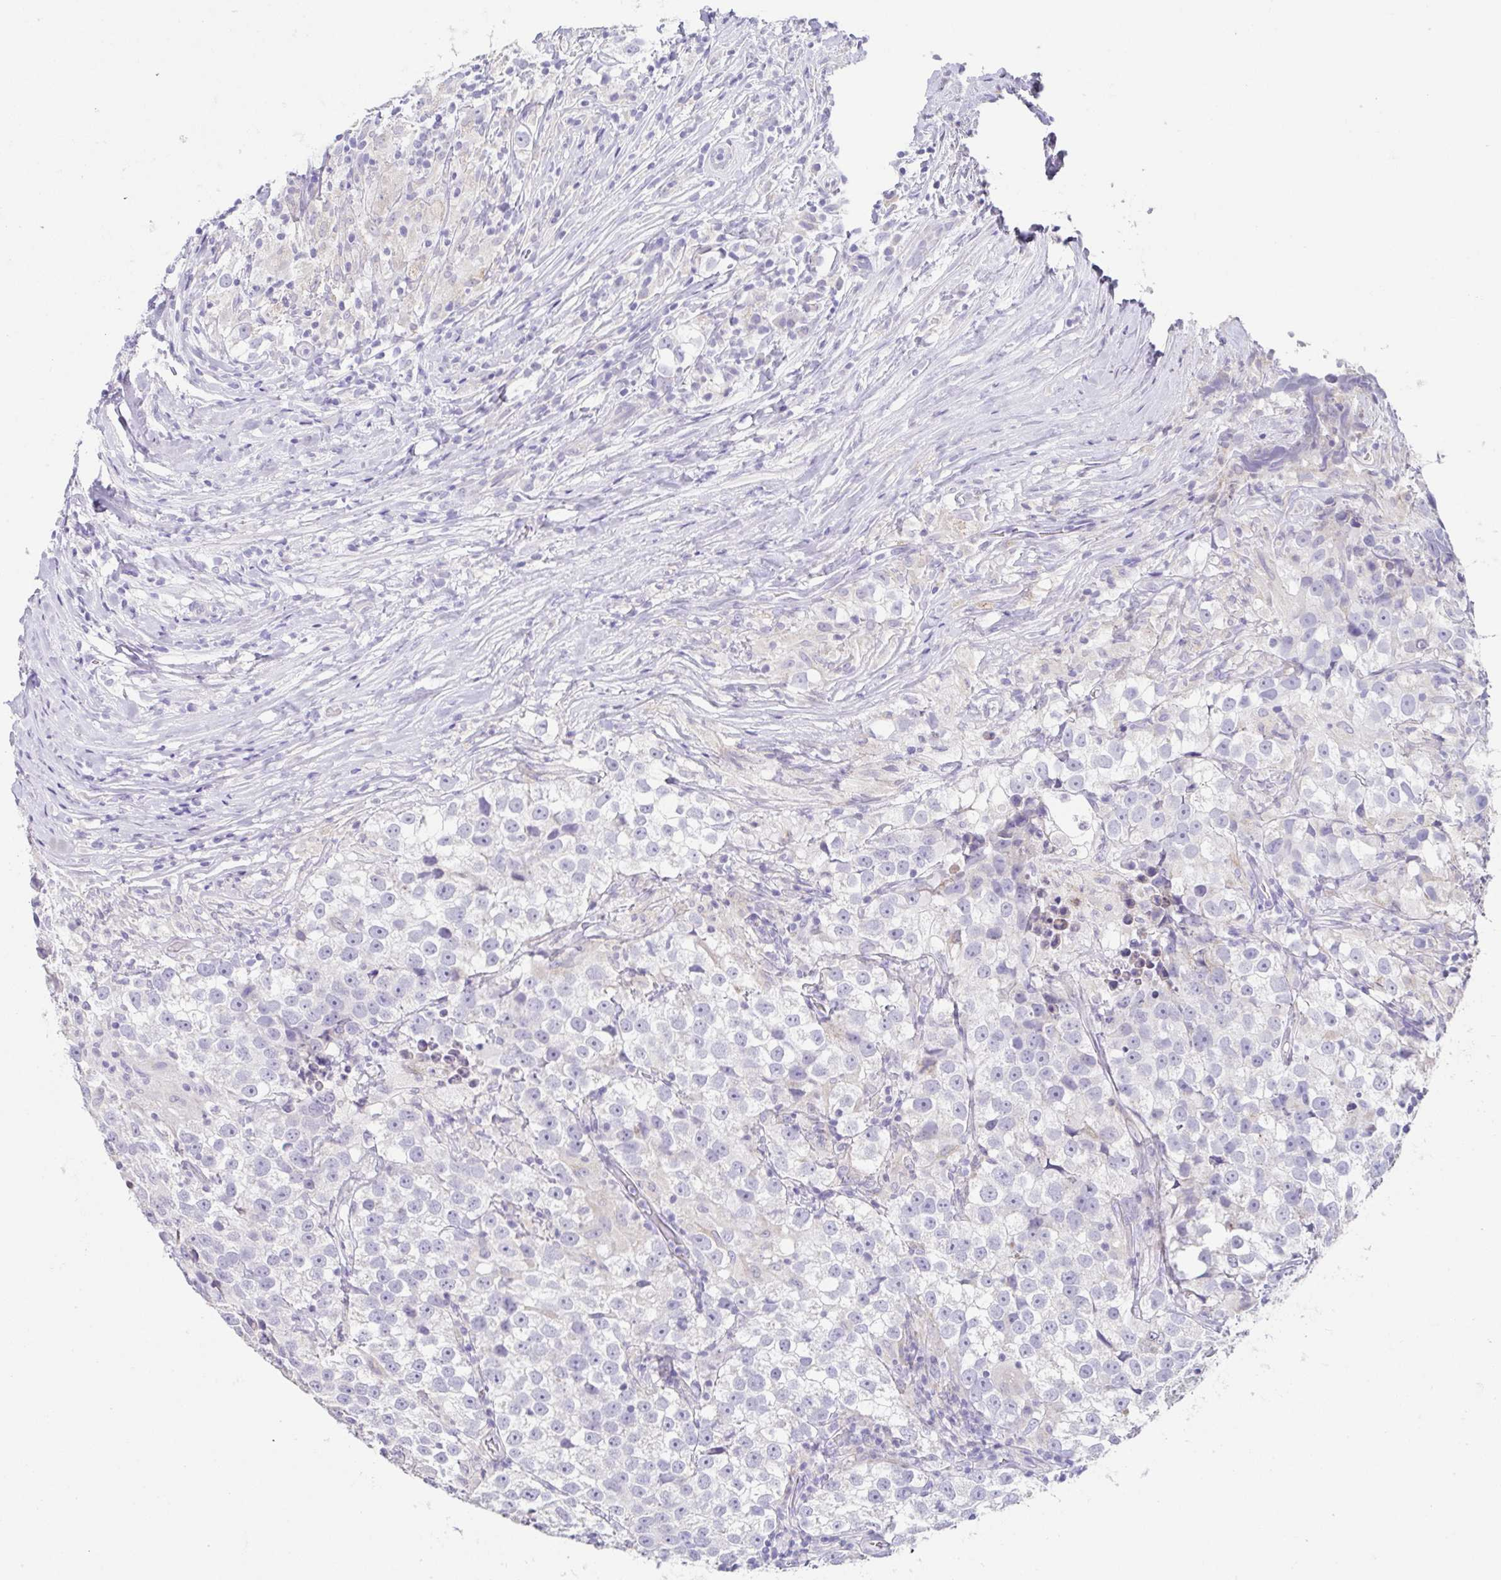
{"staining": {"intensity": "negative", "quantity": "none", "location": "none"}, "tissue": "testis cancer", "cell_type": "Tumor cells", "image_type": "cancer", "snomed": [{"axis": "morphology", "description": "Seminoma, NOS"}, {"axis": "topography", "description": "Testis"}], "caption": "This is an immunohistochemistry (IHC) micrograph of human testis seminoma. There is no expression in tumor cells.", "gene": "RDH11", "patient": {"sex": "male", "age": 46}}